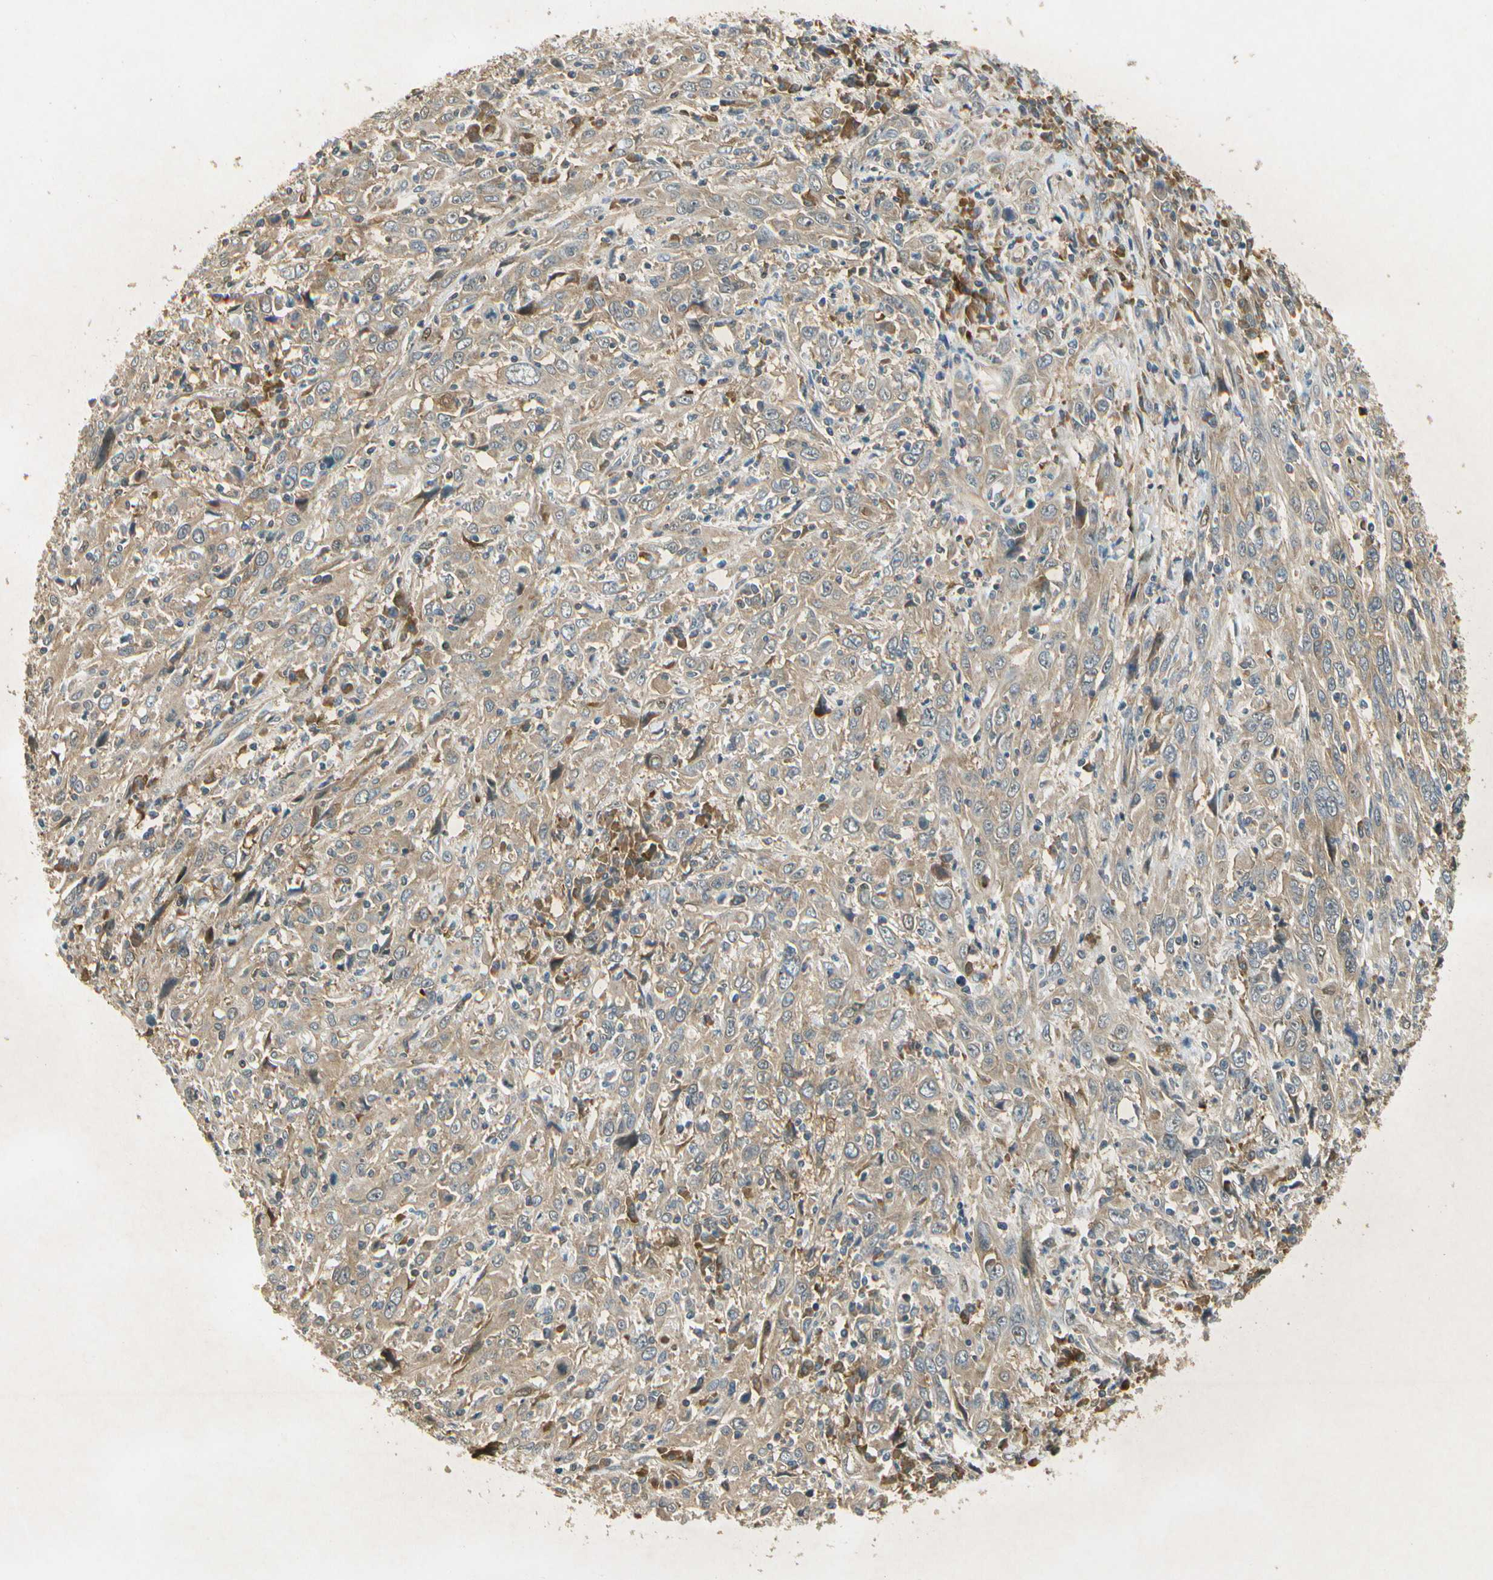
{"staining": {"intensity": "weak", "quantity": ">75%", "location": "cytoplasmic/membranous"}, "tissue": "cervical cancer", "cell_type": "Tumor cells", "image_type": "cancer", "snomed": [{"axis": "morphology", "description": "Squamous cell carcinoma, NOS"}, {"axis": "topography", "description": "Cervix"}], "caption": "Brown immunohistochemical staining in cervical cancer (squamous cell carcinoma) demonstrates weak cytoplasmic/membranous staining in approximately >75% of tumor cells.", "gene": "EIF1AX", "patient": {"sex": "female", "age": 46}}